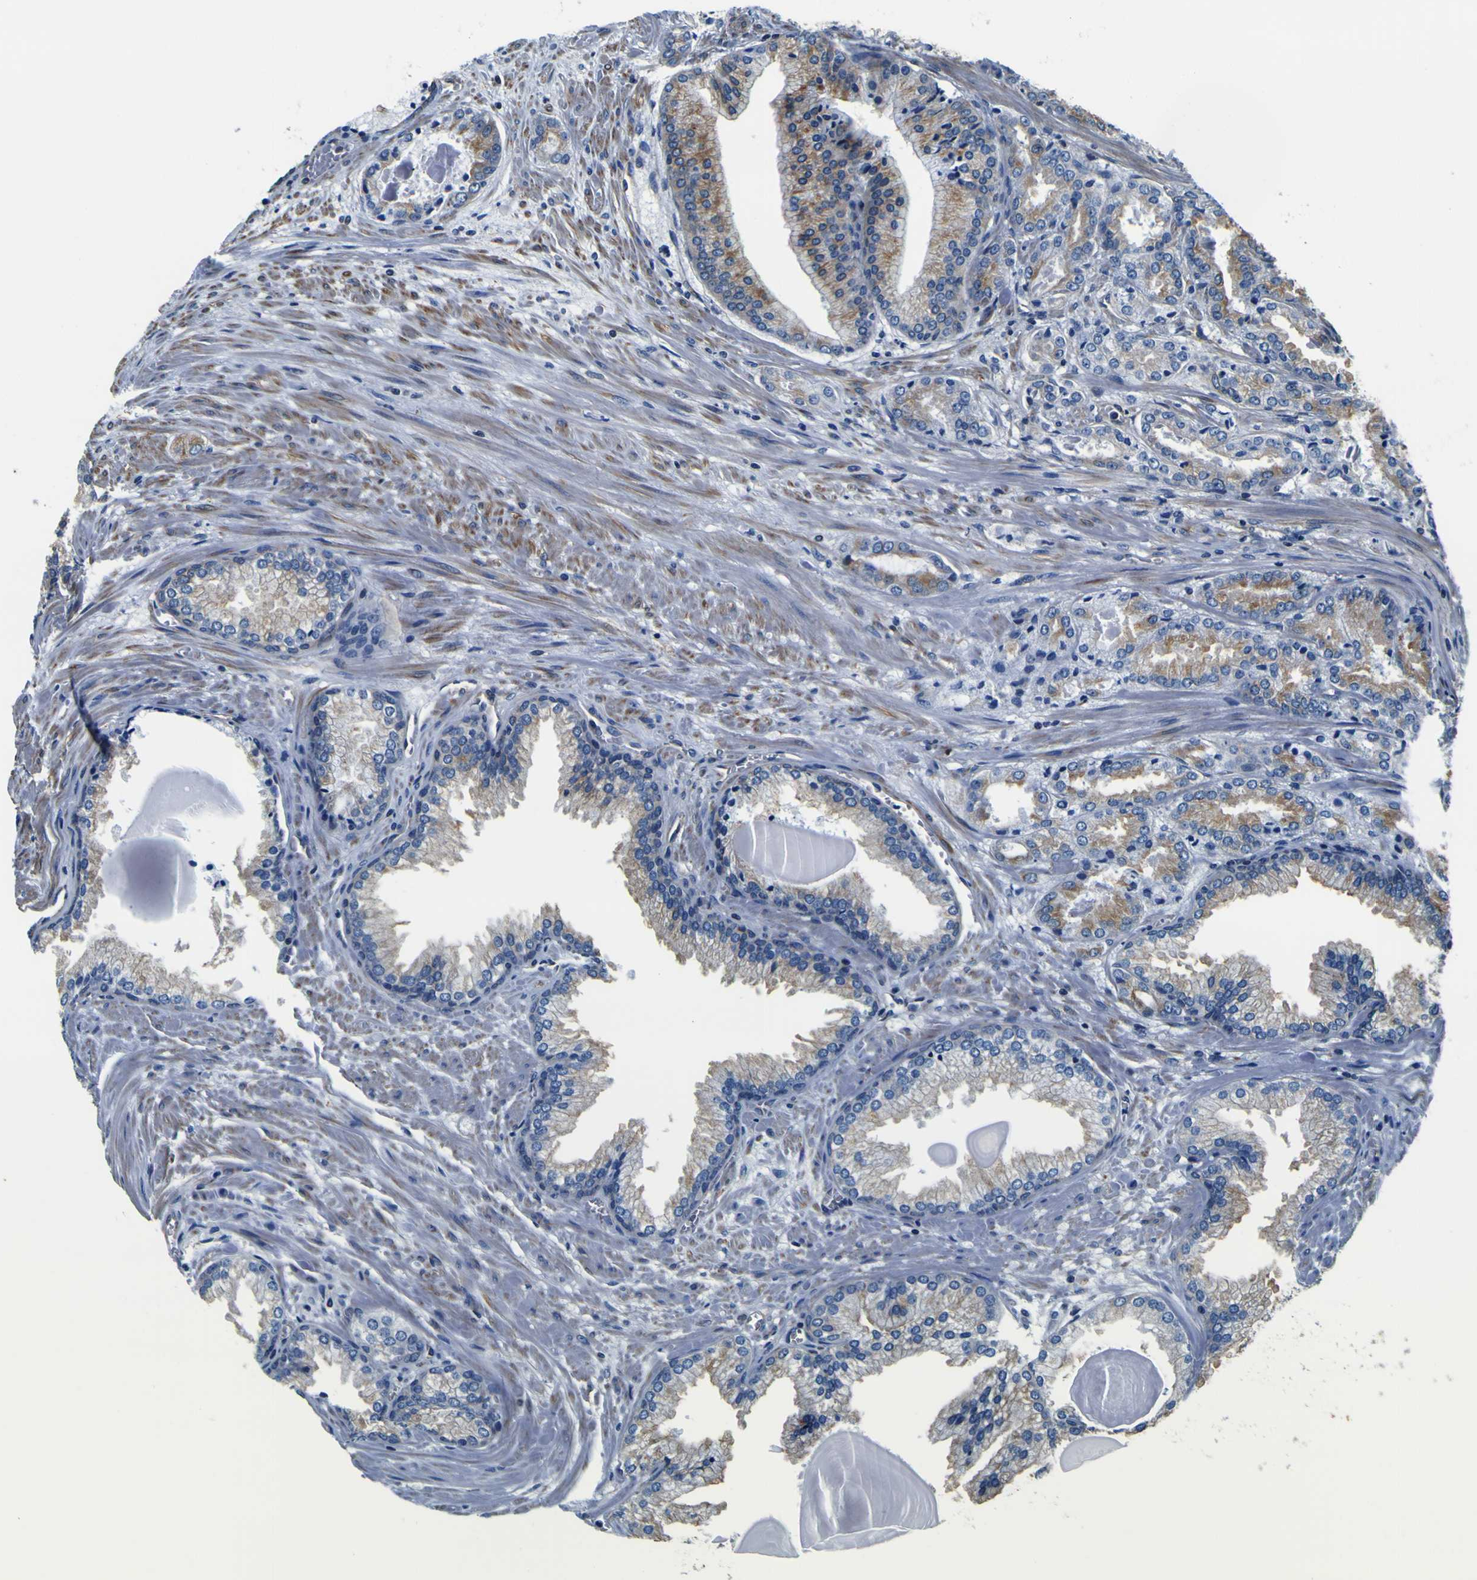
{"staining": {"intensity": "moderate", "quantity": "<25%", "location": "cytoplasmic/membranous"}, "tissue": "prostate cancer", "cell_type": "Tumor cells", "image_type": "cancer", "snomed": [{"axis": "morphology", "description": "Adenocarcinoma, Low grade"}, {"axis": "topography", "description": "Prostate"}], "caption": "Prostate cancer was stained to show a protein in brown. There is low levels of moderate cytoplasmic/membranous staining in approximately <25% of tumor cells.", "gene": "TUBA1B", "patient": {"sex": "male", "age": 59}}